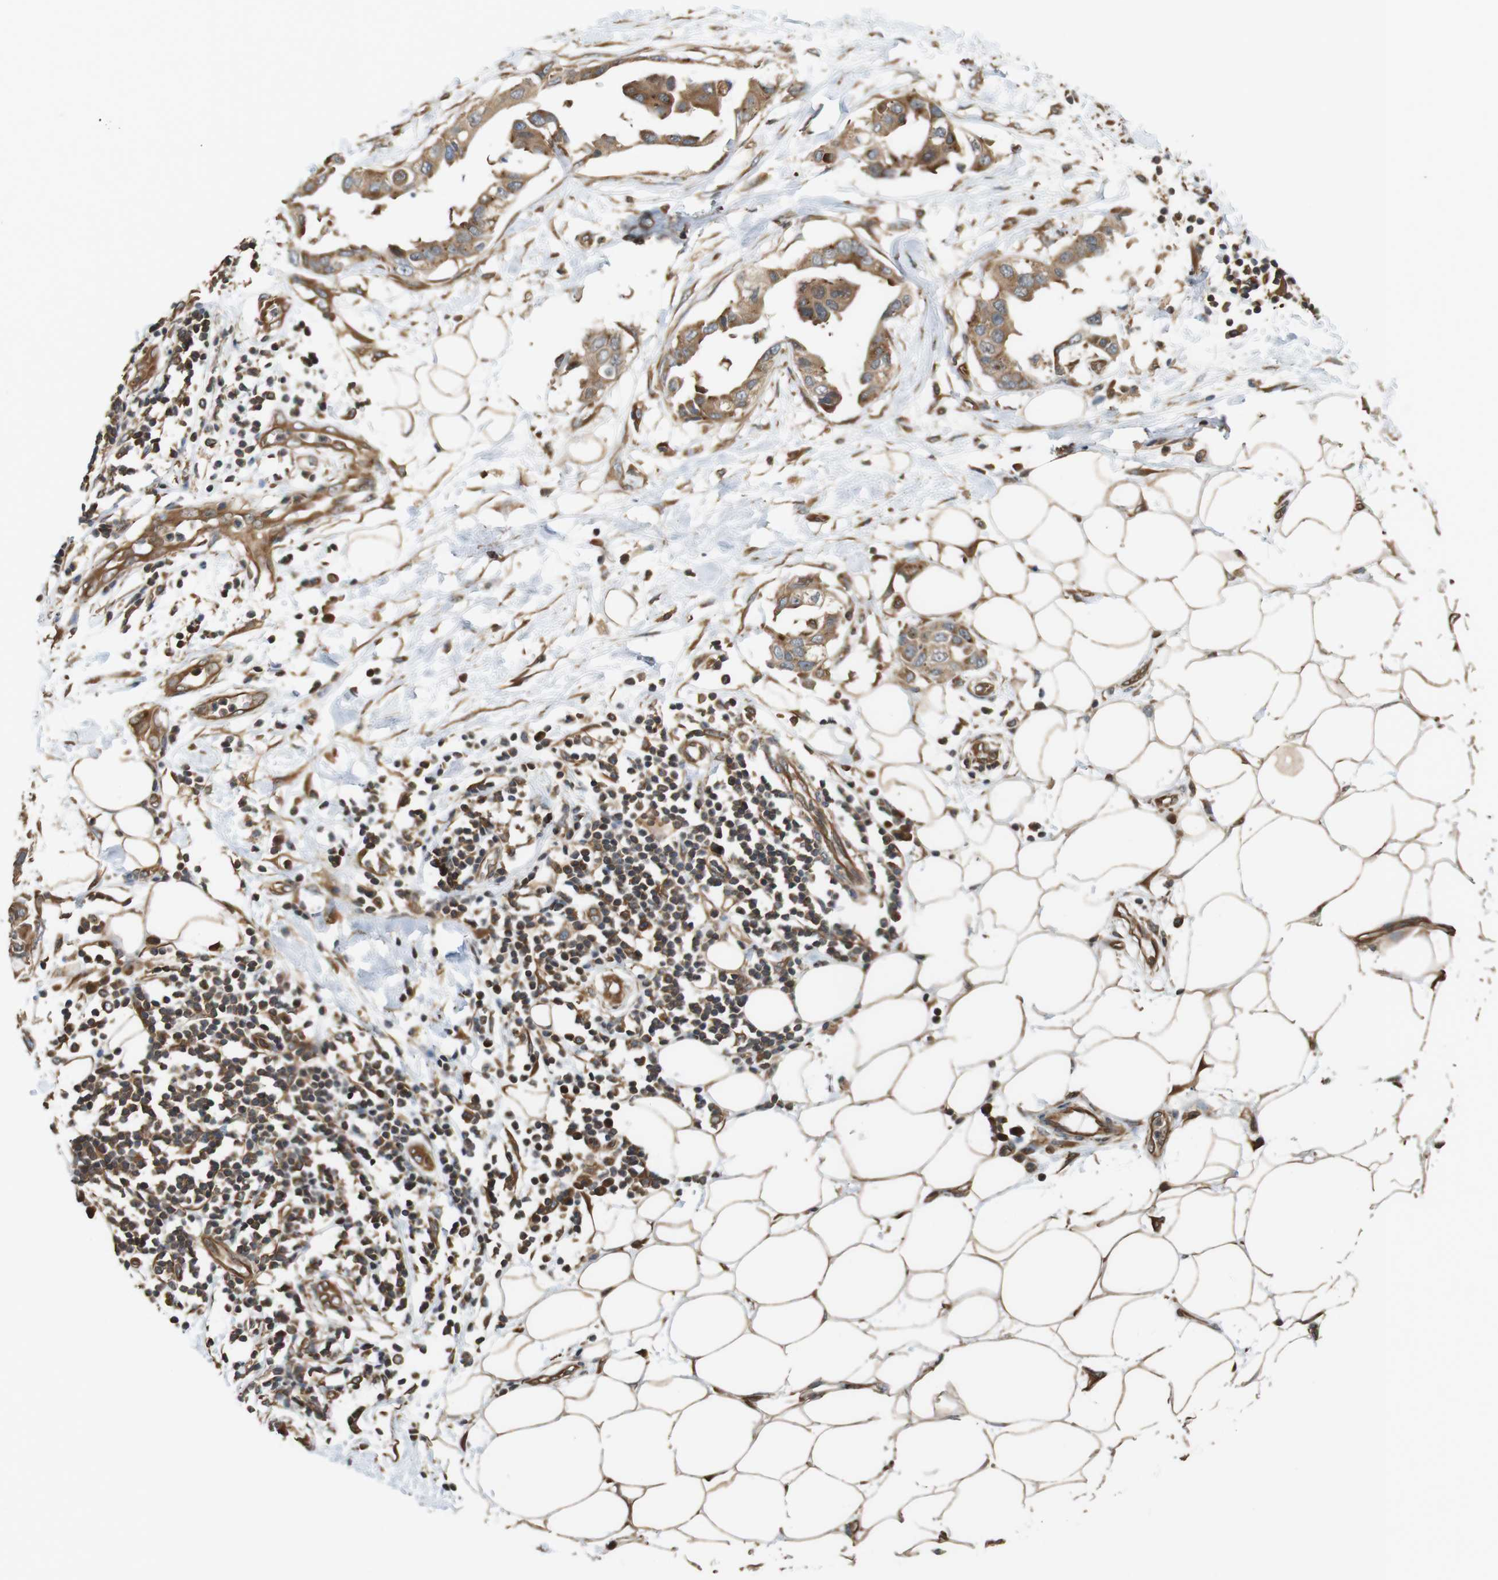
{"staining": {"intensity": "moderate", "quantity": ">75%", "location": "cytoplasmic/membranous"}, "tissue": "breast cancer", "cell_type": "Tumor cells", "image_type": "cancer", "snomed": [{"axis": "morphology", "description": "Duct carcinoma"}, {"axis": "topography", "description": "Breast"}], "caption": "Immunohistochemical staining of breast cancer (invasive ductal carcinoma) shows medium levels of moderate cytoplasmic/membranous expression in about >75% of tumor cells.", "gene": "PA2G4", "patient": {"sex": "female", "age": 40}}